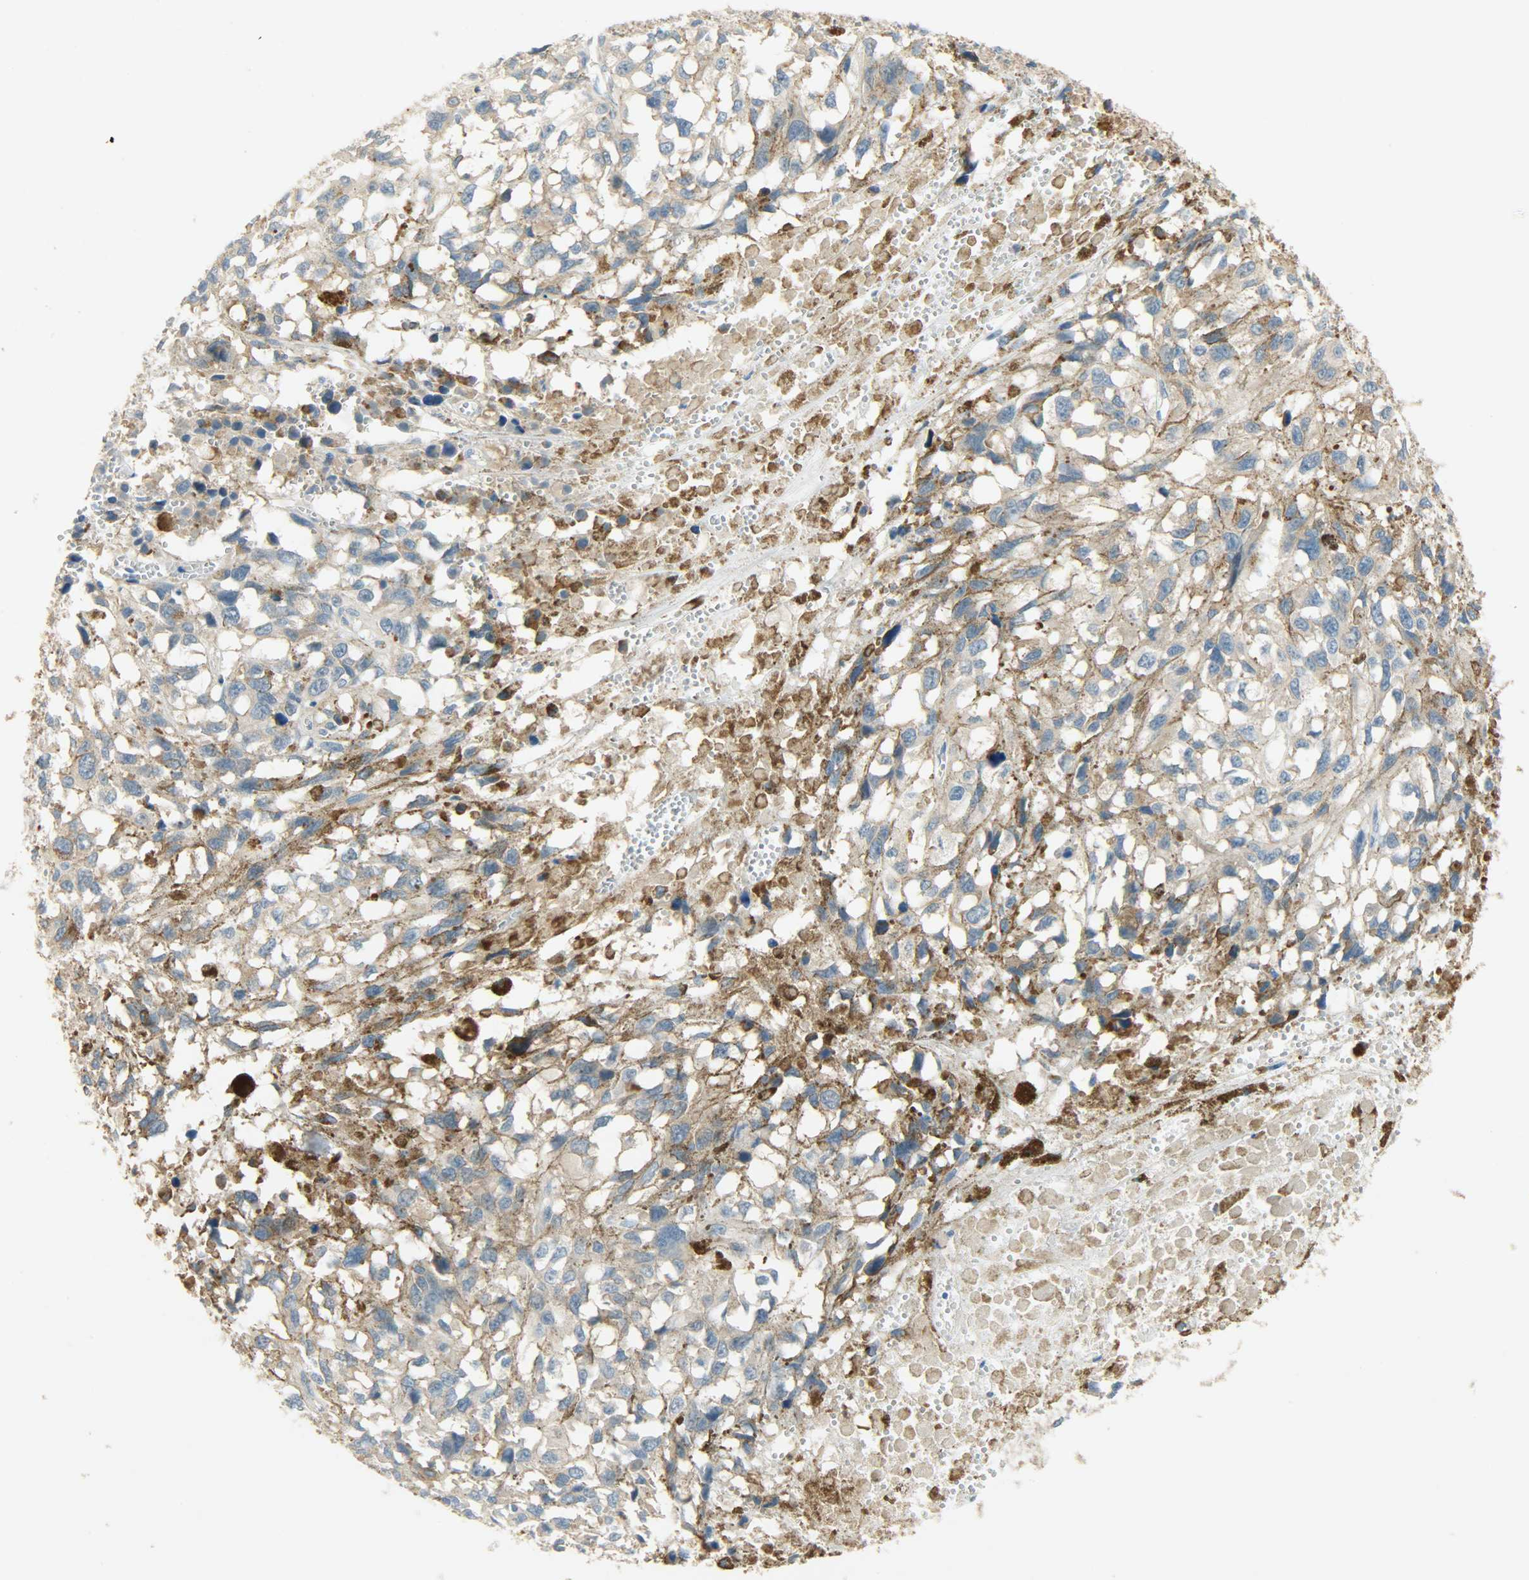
{"staining": {"intensity": "moderate", "quantity": ">75%", "location": "cytoplasmic/membranous"}, "tissue": "melanoma", "cell_type": "Tumor cells", "image_type": "cancer", "snomed": [{"axis": "morphology", "description": "Malignant melanoma, Metastatic site"}, {"axis": "topography", "description": "Lymph node"}], "caption": "Immunohistochemical staining of malignant melanoma (metastatic site) exhibits medium levels of moderate cytoplasmic/membranous protein positivity in approximately >75% of tumor cells.", "gene": "DSG2", "patient": {"sex": "male", "age": 59}}